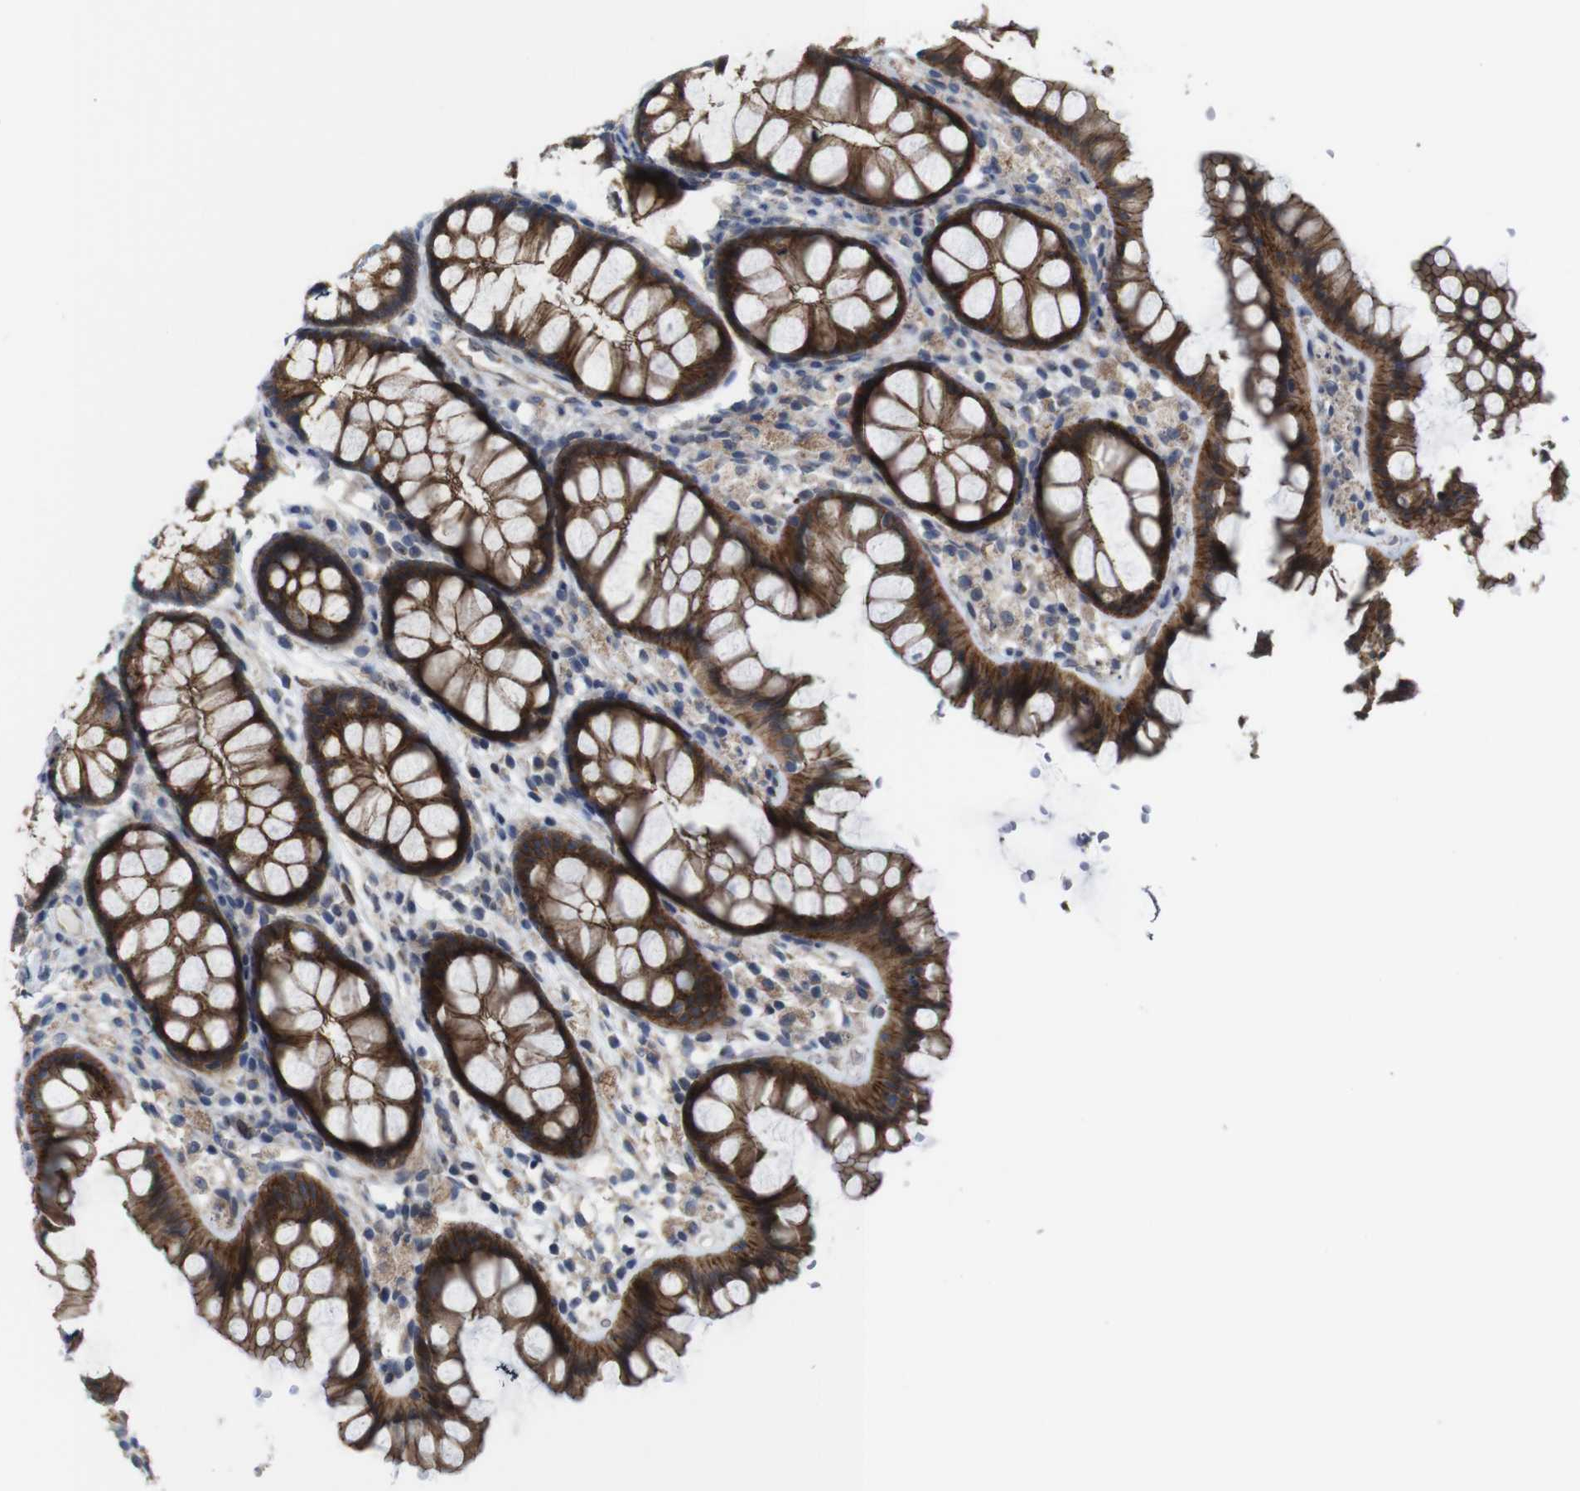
{"staining": {"intensity": "weak", "quantity": ">75%", "location": "cytoplasmic/membranous"}, "tissue": "colon", "cell_type": "Endothelial cells", "image_type": "normal", "snomed": [{"axis": "morphology", "description": "Normal tissue, NOS"}, {"axis": "topography", "description": "Colon"}], "caption": "Immunohistochemical staining of benign human colon shows >75% levels of weak cytoplasmic/membranous protein positivity in approximately >75% of endothelial cells.", "gene": "EFCAB14", "patient": {"sex": "female", "age": 55}}